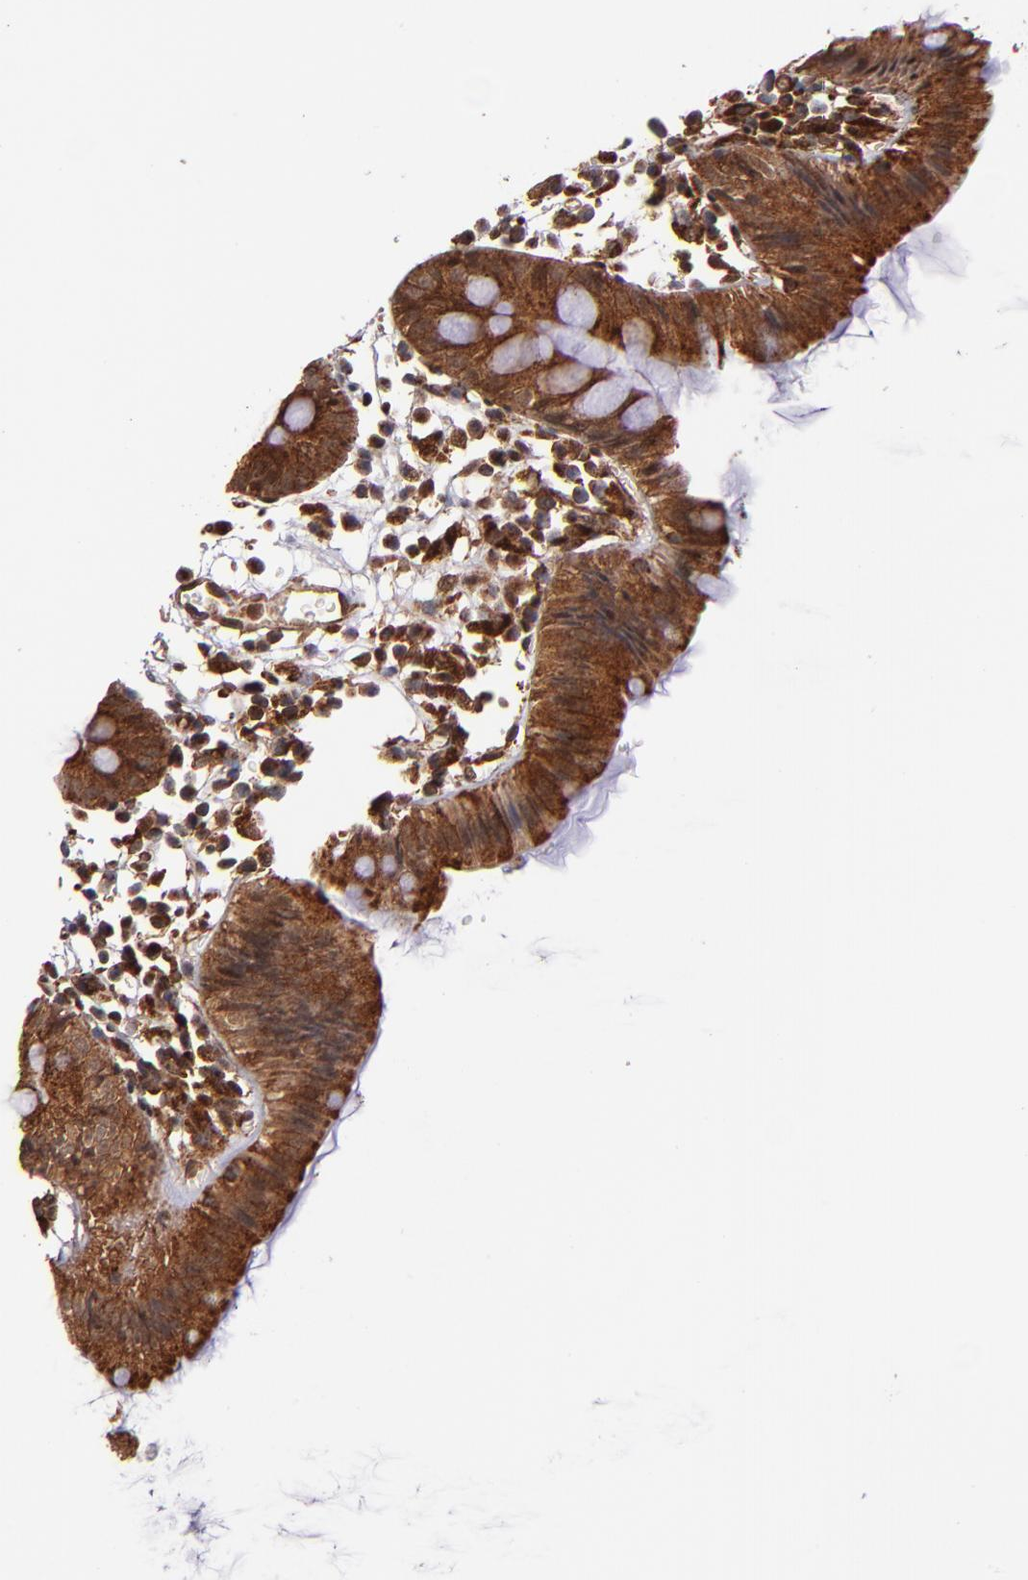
{"staining": {"intensity": "strong", "quantity": ">75%", "location": "cytoplasmic/membranous"}, "tissue": "colon", "cell_type": "Endothelial cells", "image_type": "normal", "snomed": [{"axis": "morphology", "description": "Normal tissue, NOS"}, {"axis": "topography", "description": "Colon"}], "caption": "A high amount of strong cytoplasmic/membranous staining is seen in about >75% of endothelial cells in unremarkable colon.", "gene": "STX8", "patient": {"sex": "male", "age": 14}}